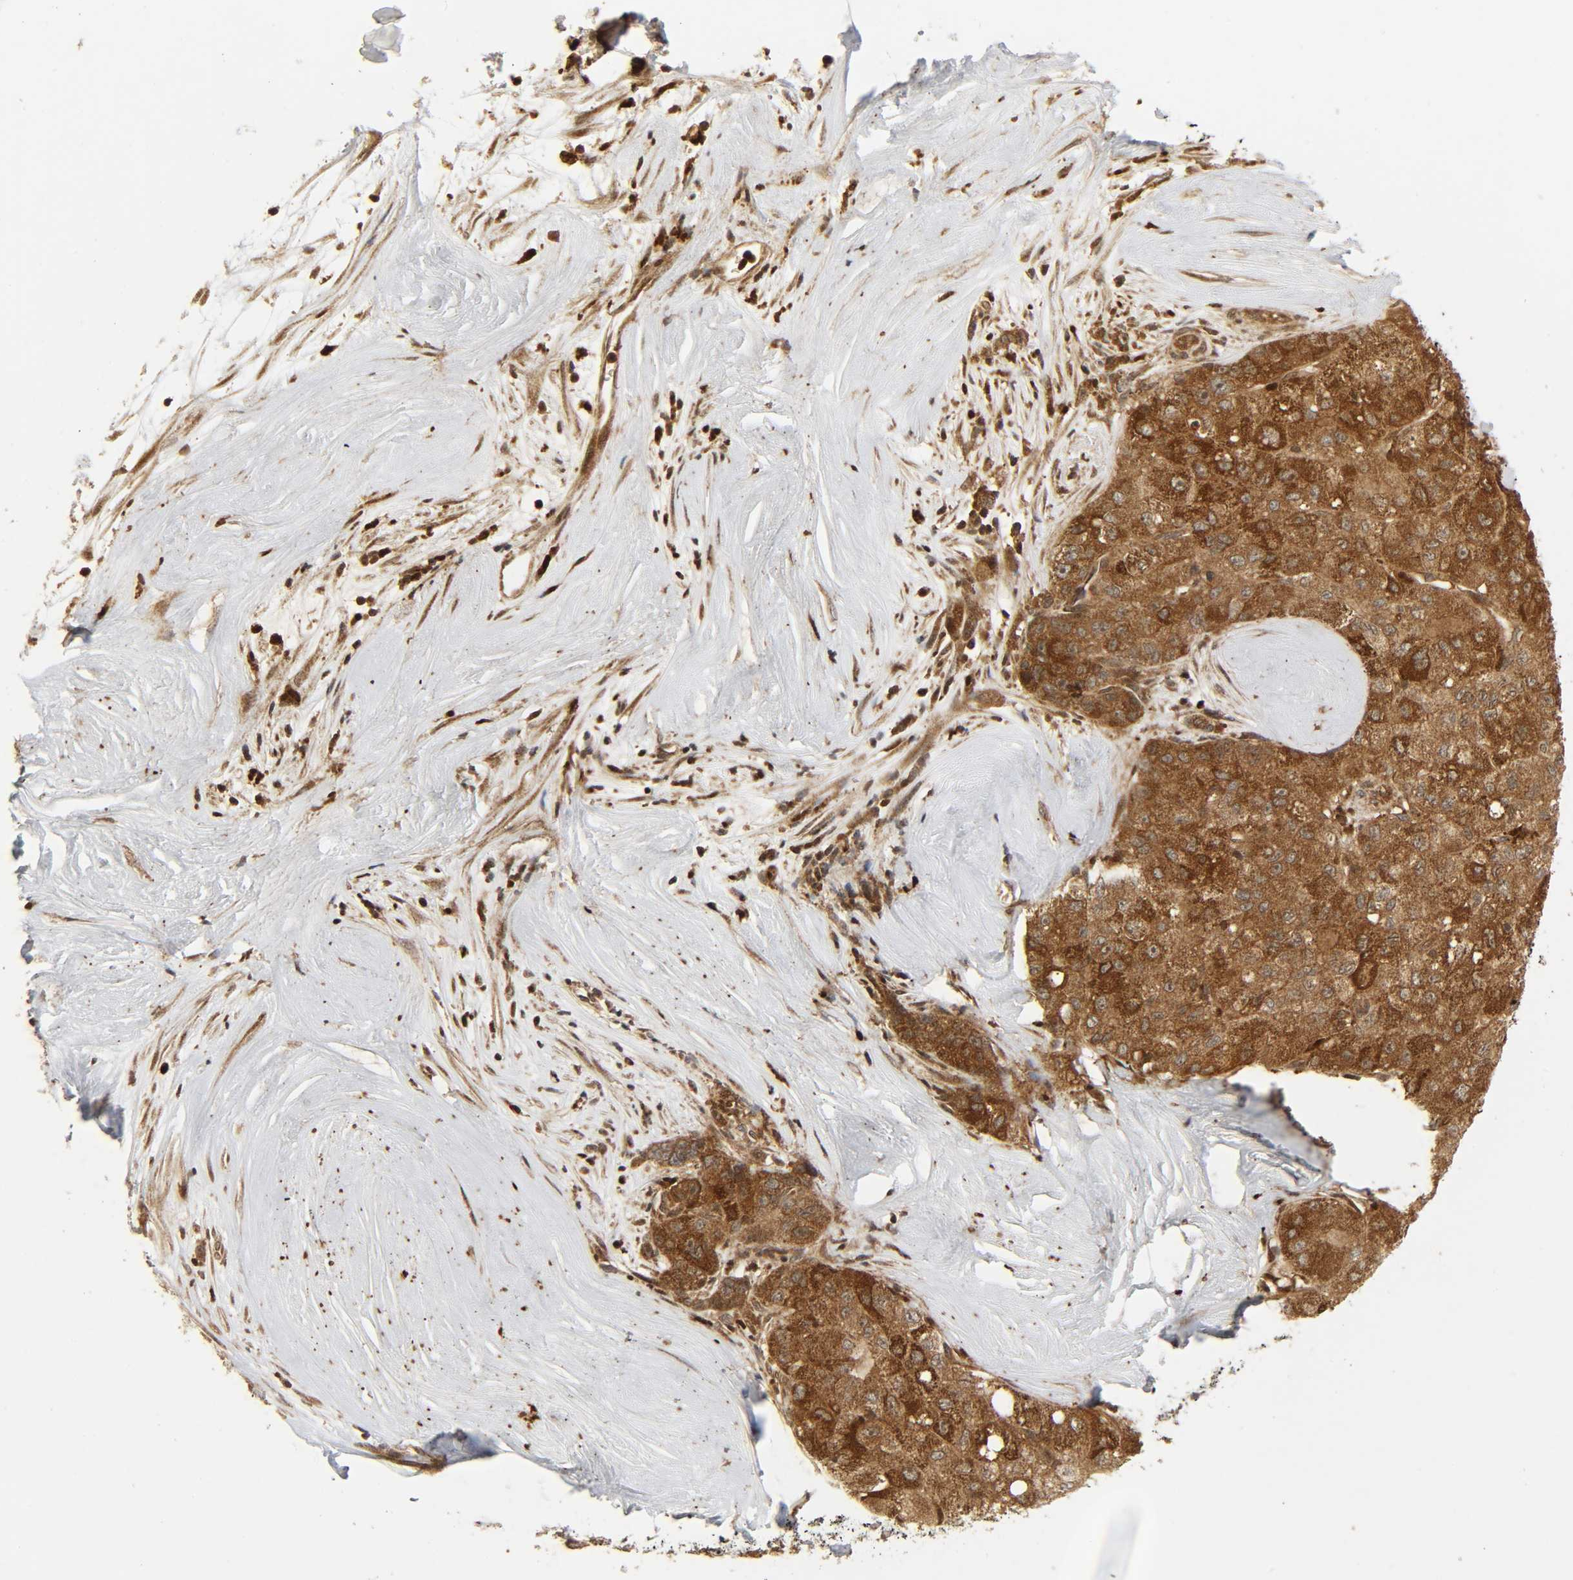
{"staining": {"intensity": "strong", "quantity": ">75%", "location": "cytoplasmic/membranous"}, "tissue": "liver cancer", "cell_type": "Tumor cells", "image_type": "cancer", "snomed": [{"axis": "morphology", "description": "Carcinoma, Hepatocellular, NOS"}, {"axis": "topography", "description": "Liver"}], "caption": "Immunohistochemical staining of human liver cancer shows high levels of strong cytoplasmic/membranous positivity in about >75% of tumor cells.", "gene": "CHUK", "patient": {"sex": "male", "age": 80}}